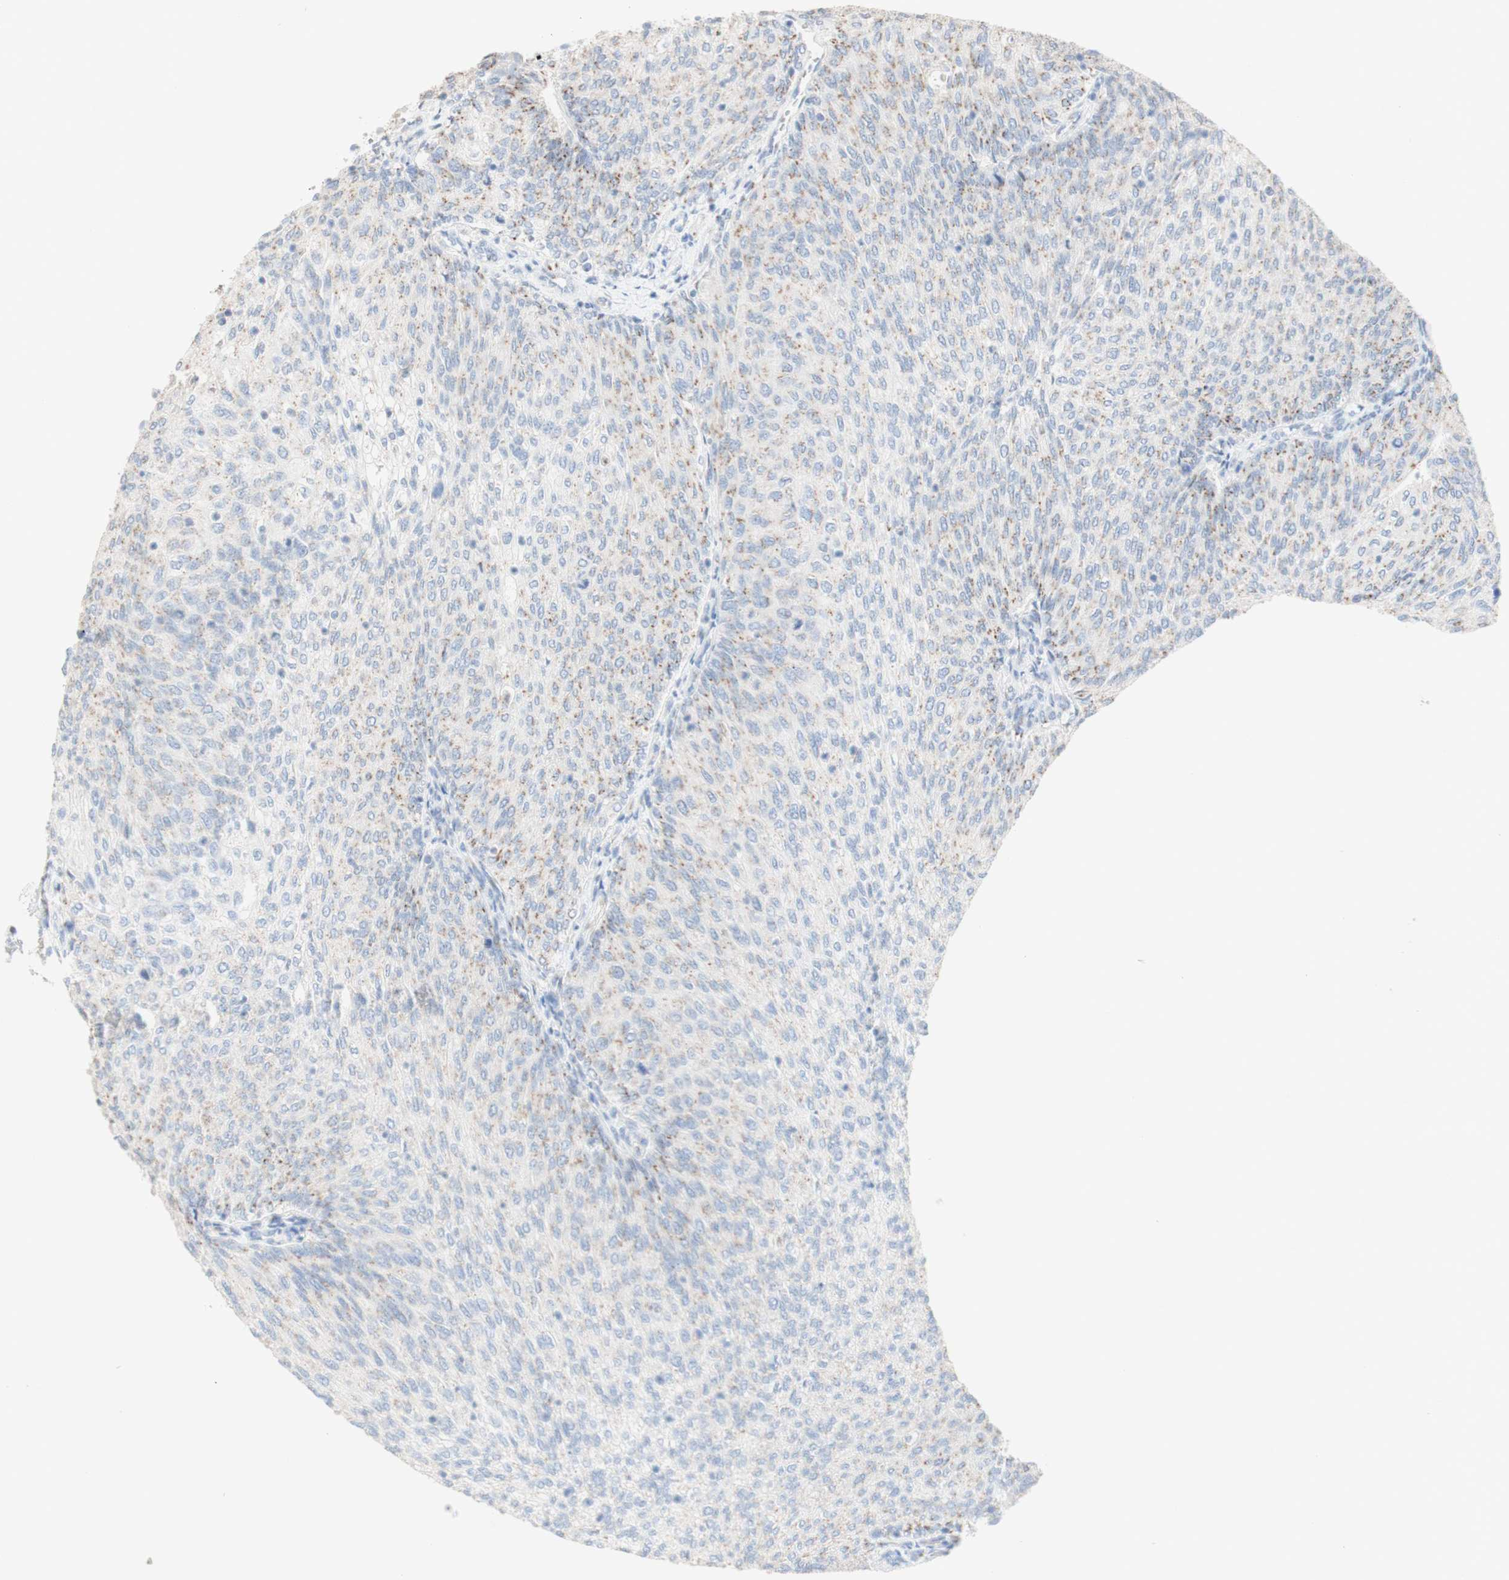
{"staining": {"intensity": "weak", "quantity": "25%-75%", "location": "cytoplasmic/membranous"}, "tissue": "urothelial cancer", "cell_type": "Tumor cells", "image_type": "cancer", "snomed": [{"axis": "morphology", "description": "Urothelial carcinoma, Low grade"}, {"axis": "topography", "description": "Urinary bladder"}], "caption": "Urothelial carcinoma (low-grade) stained with a protein marker shows weak staining in tumor cells.", "gene": "MANEA", "patient": {"sex": "female", "age": 79}}